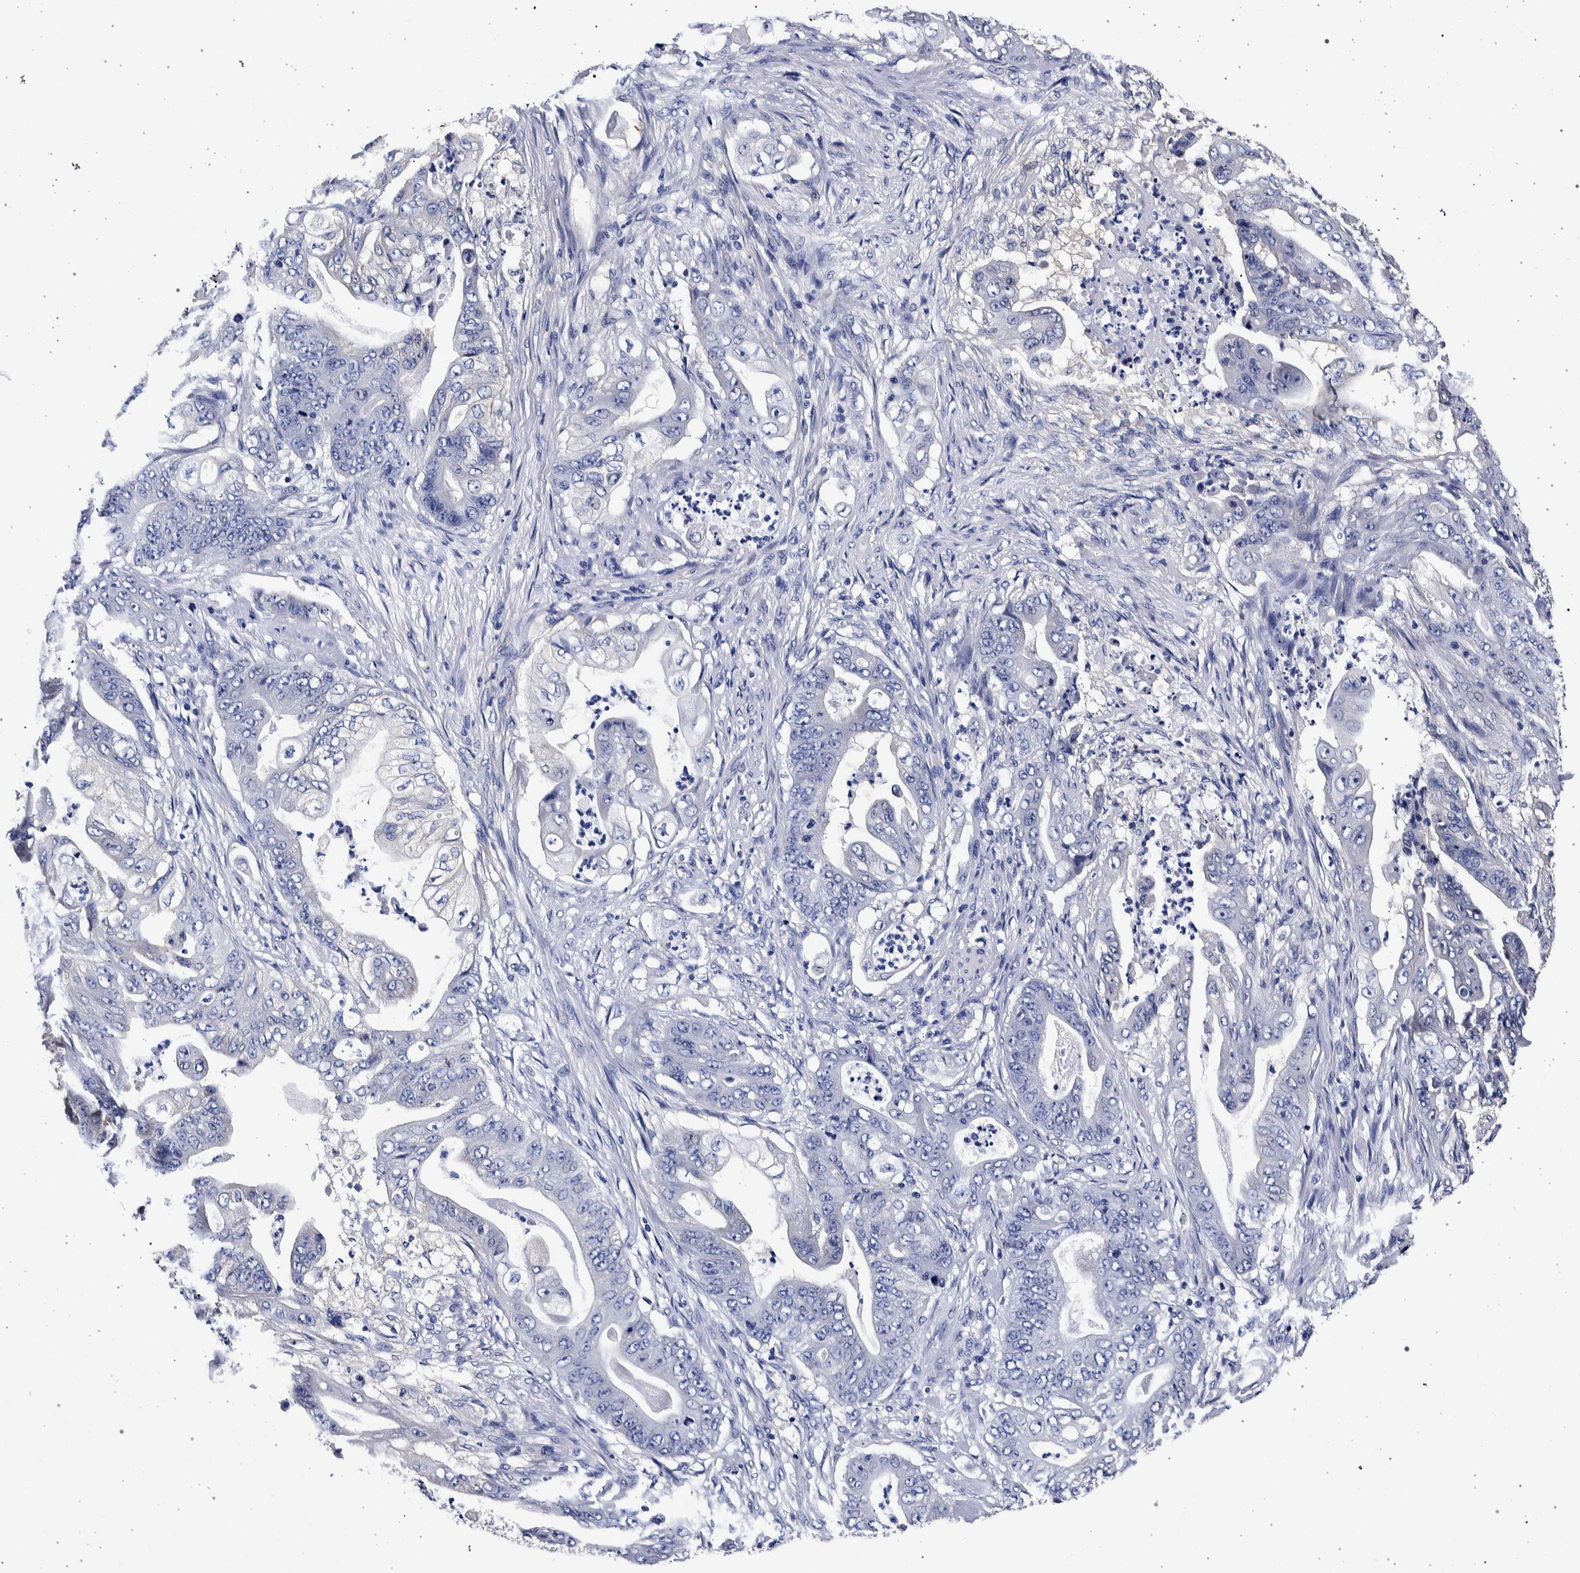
{"staining": {"intensity": "negative", "quantity": "none", "location": "none"}, "tissue": "stomach cancer", "cell_type": "Tumor cells", "image_type": "cancer", "snomed": [{"axis": "morphology", "description": "Adenocarcinoma, NOS"}, {"axis": "topography", "description": "Stomach"}], "caption": "Immunohistochemistry (IHC) image of neoplastic tissue: stomach cancer (adenocarcinoma) stained with DAB (3,3'-diaminobenzidine) demonstrates no significant protein positivity in tumor cells.", "gene": "NIBAN2", "patient": {"sex": "female", "age": 73}}